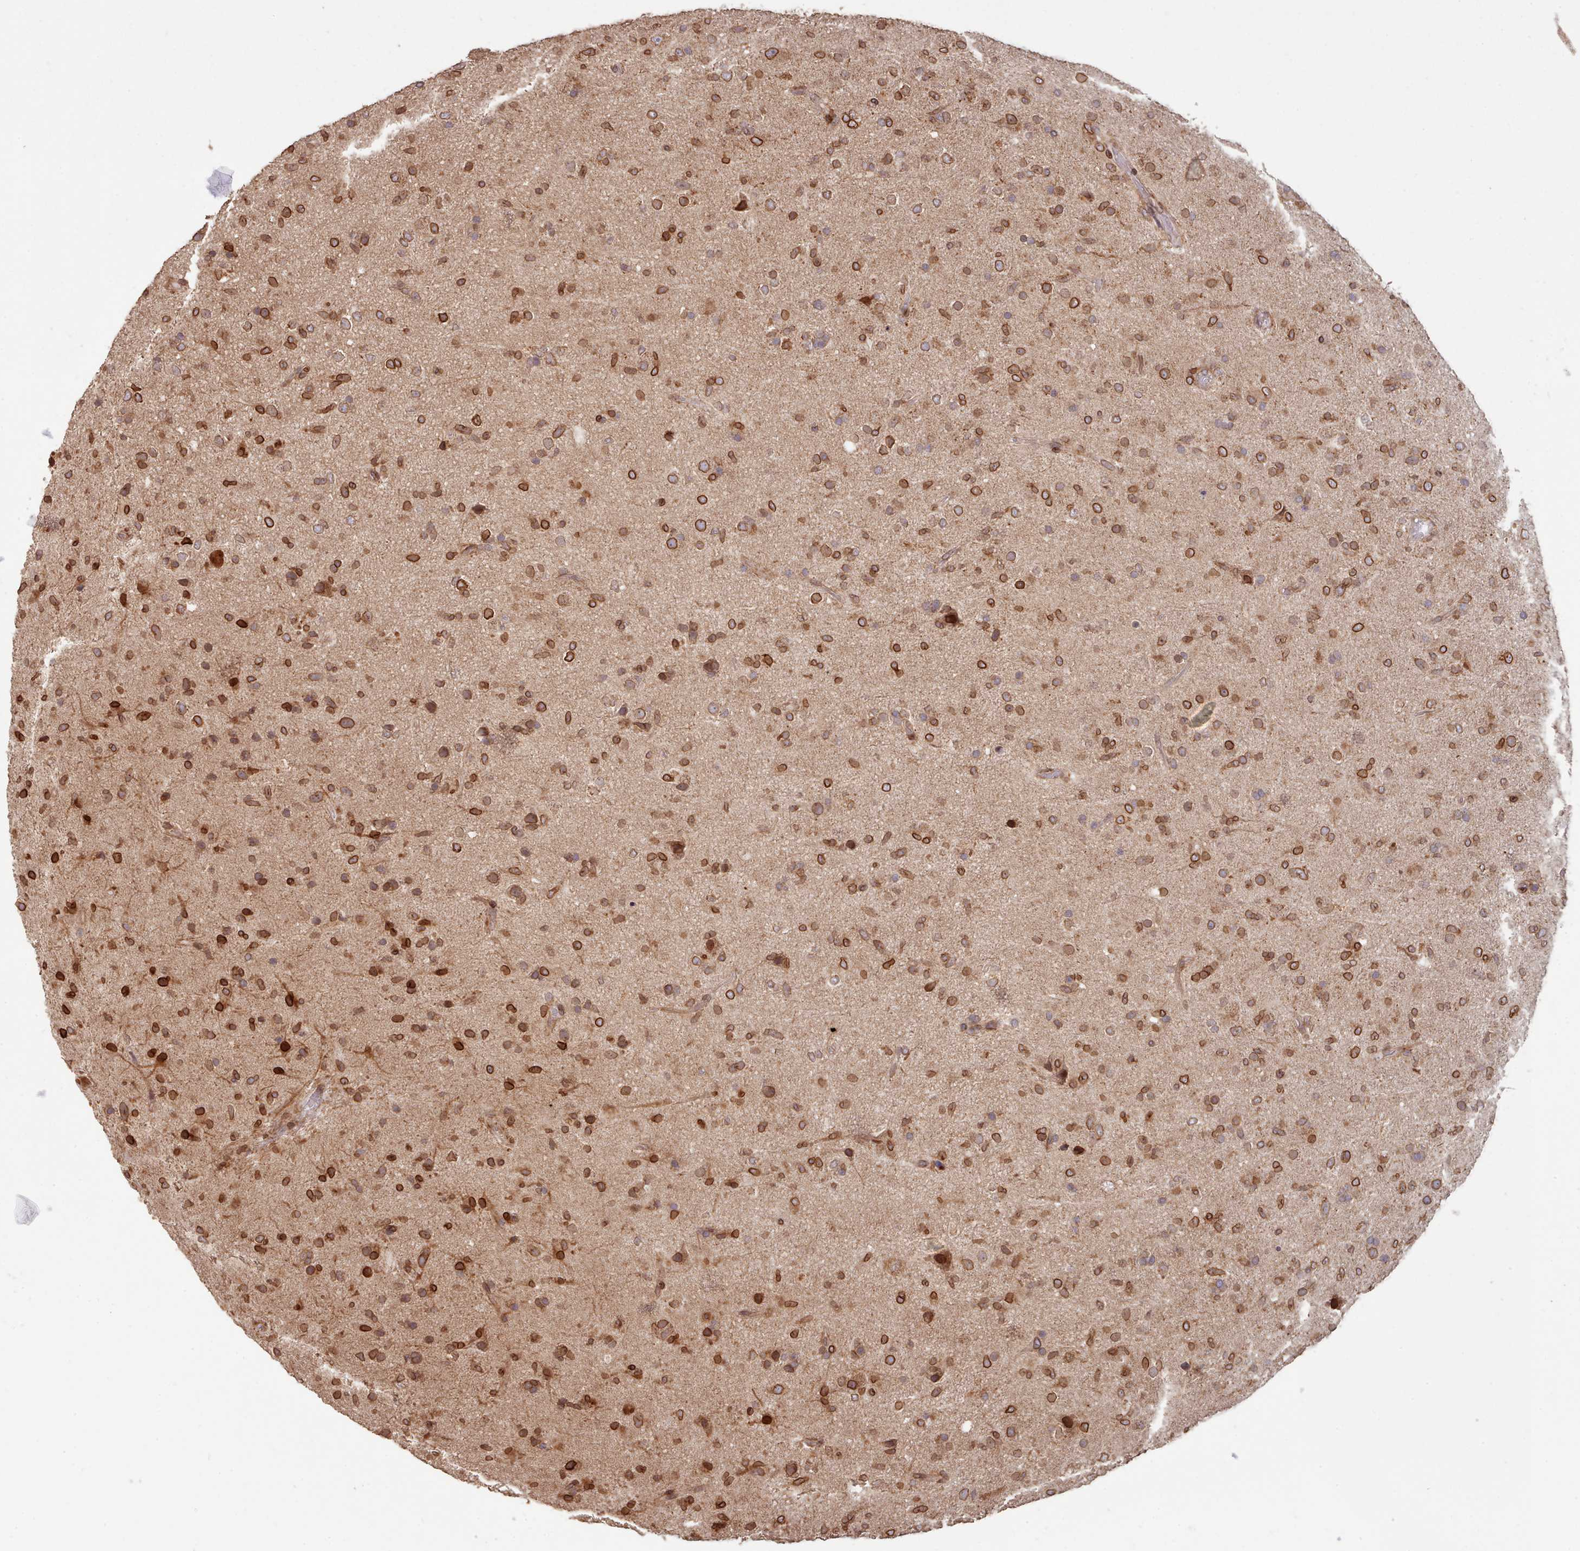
{"staining": {"intensity": "strong", "quantity": ">75%", "location": "cytoplasmic/membranous,nuclear"}, "tissue": "glioma", "cell_type": "Tumor cells", "image_type": "cancer", "snomed": [{"axis": "morphology", "description": "Glioma, malignant, Low grade"}, {"axis": "topography", "description": "Brain"}], "caption": "A histopathology image of human malignant glioma (low-grade) stained for a protein reveals strong cytoplasmic/membranous and nuclear brown staining in tumor cells. The protein of interest is shown in brown color, while the nuclei are stained blue.", "gene": "TOR1AIP1", "patient": {"sex": "male", "age": 65}}